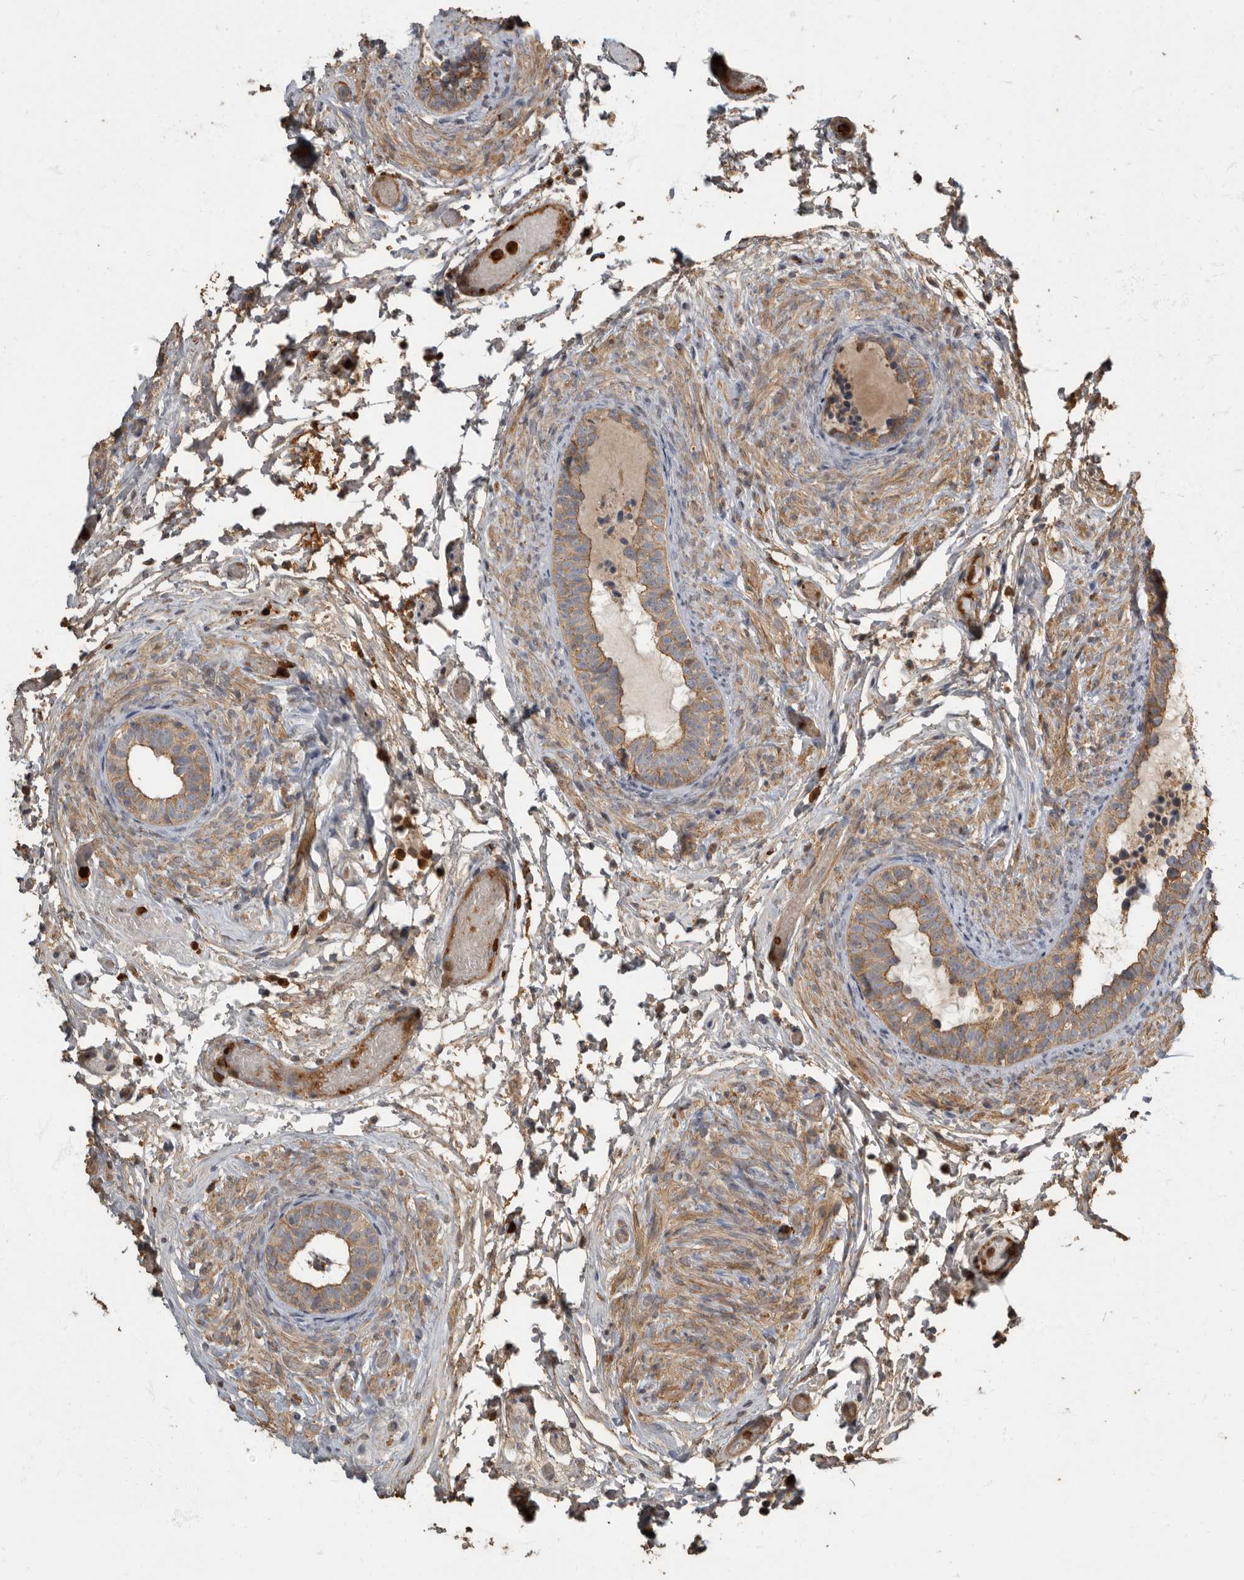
{"staining": {"intensity": "moderate", "quantity": ">75%", "location": "cytoplasmic/membranous"}, "tissue": "epididymis", "cell_type": "Glandular cells", "image_type": "normal", "snomed": [{"axis": "morphology", "description": "Normal tissue, NOS"}, {"axis": "topography", "description": "Epididymis"}], "caption": "Glandular cells exhibit medium levels of moderate cytoplasmic/membranous expression in about >75% of cells in benign epididymis. The staining is performed using DAB brown chromogen to label protein expression. The nuclei are counter-stained blue using hematoxylin.", "gene": "DAAM1", "patient": {"sex": "male", "age": 5}}